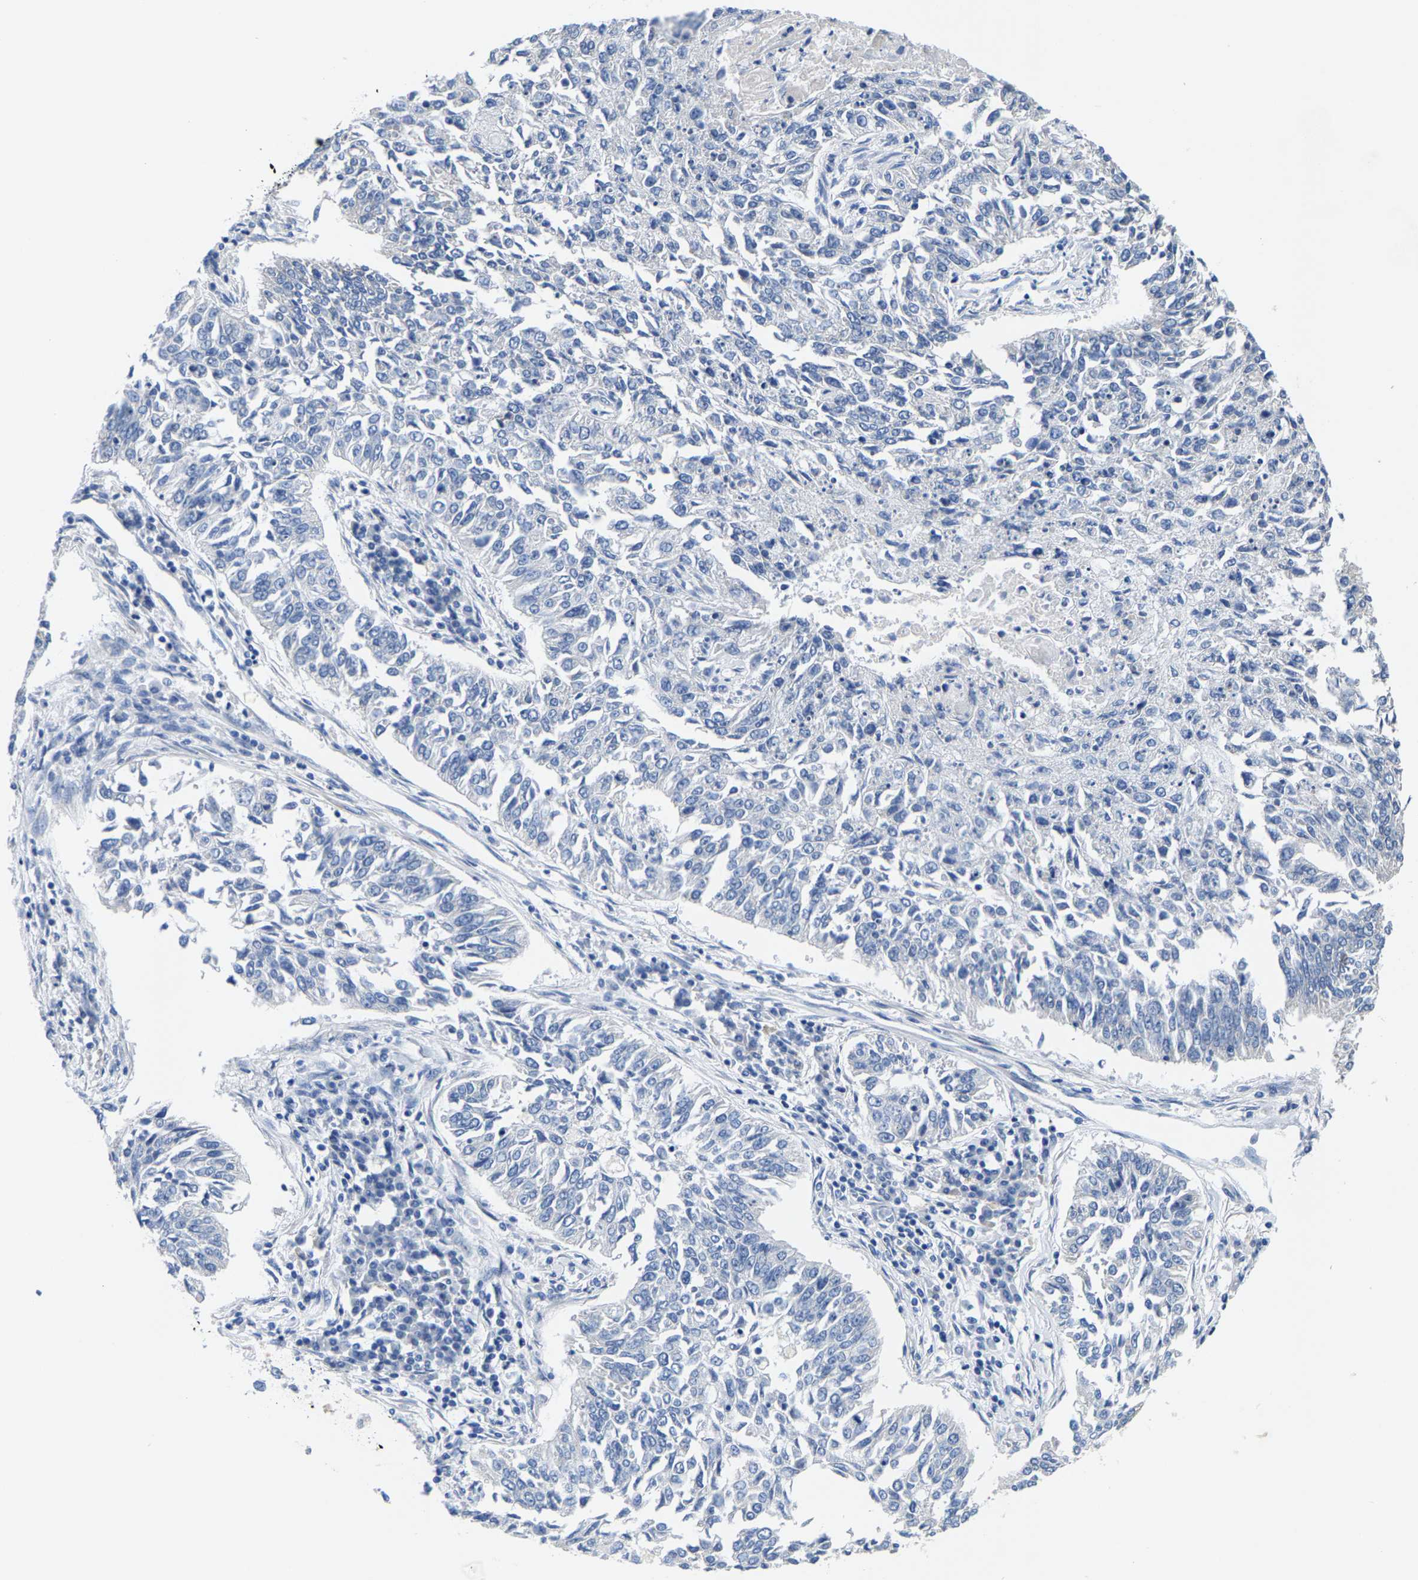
{"staining": {"intensity": "negative", "quantity": "none", "location": "none"}, "tissue": "lung cancer", "cell_type": "Tumor cells", "image_type": "cancer", "snomed": [{"axis": "morphology", "description": "Normal tissue, NOS"}, {"axis": "morphology", "description": "Squamous cell carcinoma, NOS"}, {"axis": "topography", "description": "Cartilage tissue"}, {"axis": "topography", "description": "Bronchus"}, {"axis": "topography", "description": "Lung"}], "caption": "This is a image of immunohistochemistry (IHC) staining of squamous cell carcinoma (lung), which shows no positivity in tumor cells.", "gene": "KLHL1", "patient": {"sex": "female", "age": 49}}